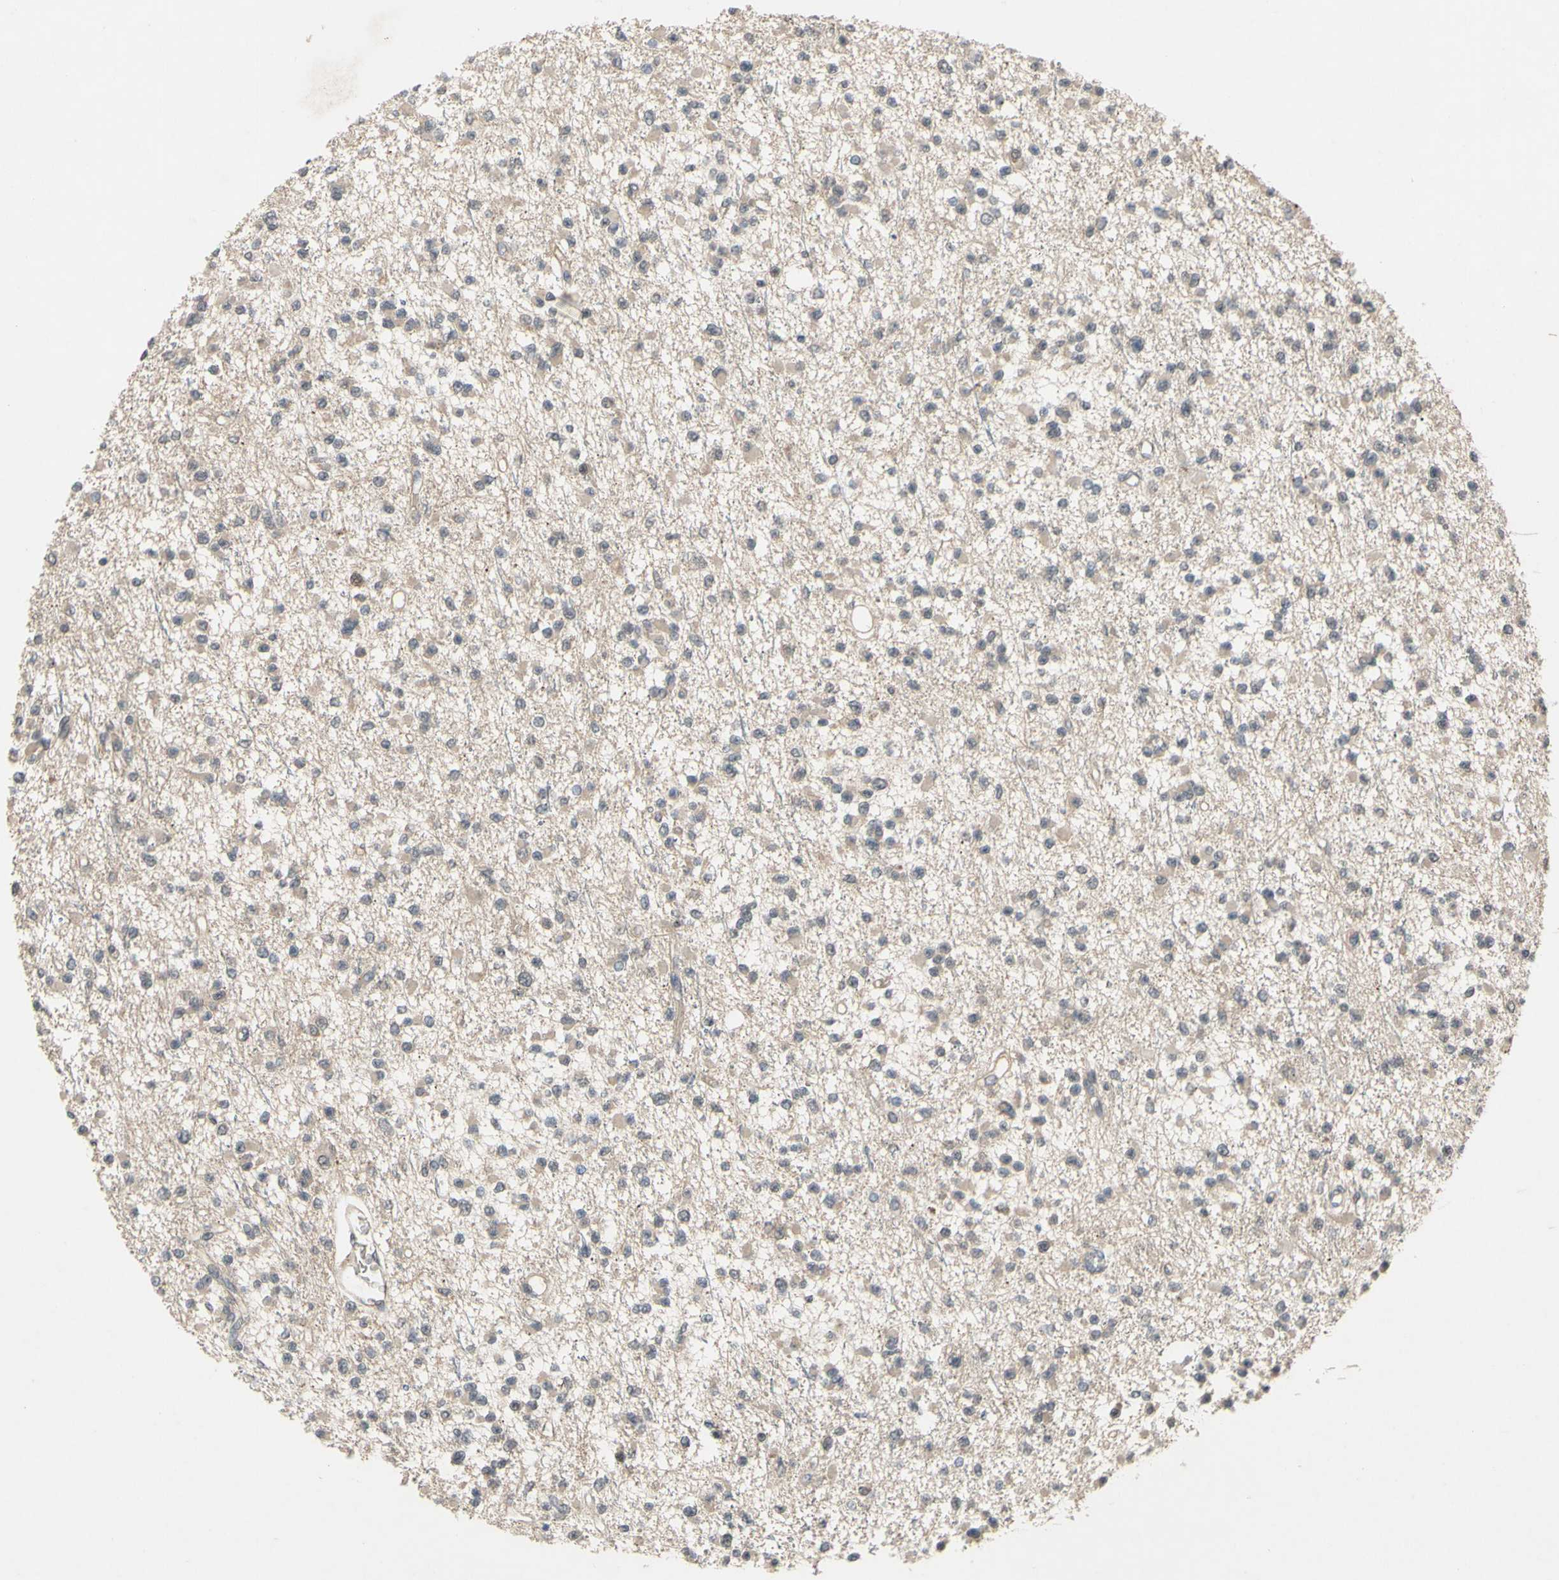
{"staining": {"intensity": "weak", "quantity": ">75%", "location": "cytoplasmic/membranous"}, "tissue": "glioma", "cell_type": "Tumor cells", "image_type": "cancer", "snomed": [{"axis": "morphology", "description": "Glioma, malignant, Low grade"}, {"axis": "topography", "description": "Brain"}], "caption": "Protein staining of glioma tissue shows weak cytoplasmic/membranous staining in about >75% of tumor cells.", "gene": "ALK", "patient": {"sex": "female", "age": 22}}